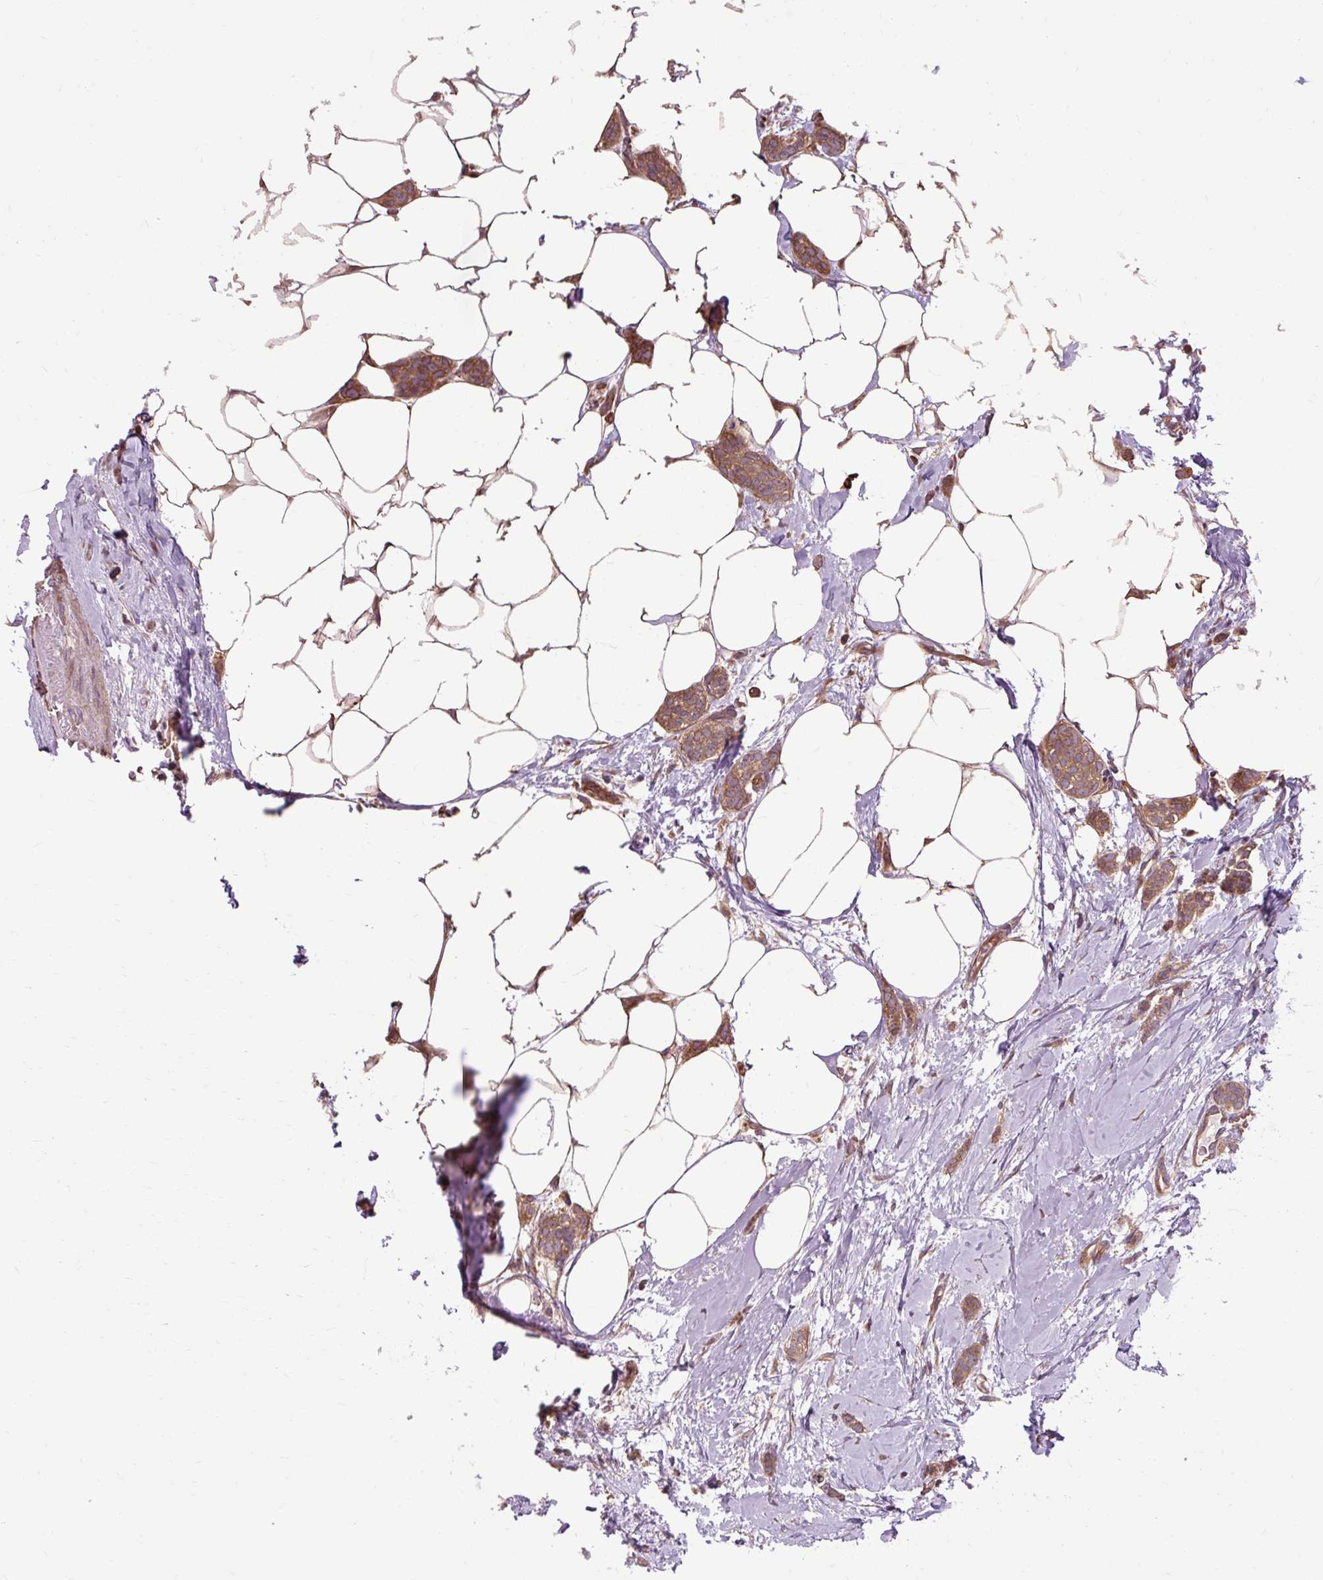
{"staining": {"intensity": "moderate", "quantity": ">75%", "location": "cytoplasmic/membranous"}, "tissue": "breast cancer", "cell_type": "Tumor cells", "image_type": "cancer", "snomed": [{"axis": "morphology", "description": "Duct carcinoma"}, {"axis": "topography", "description": "Breast"}], "caption": "The immunohistochemical stain shows moderate cytoplasmic/membranous staining in tumor cells of breast cancer tissue.", "gene": "FLRT1", "patient": {"sex": "female", "age": 72}}